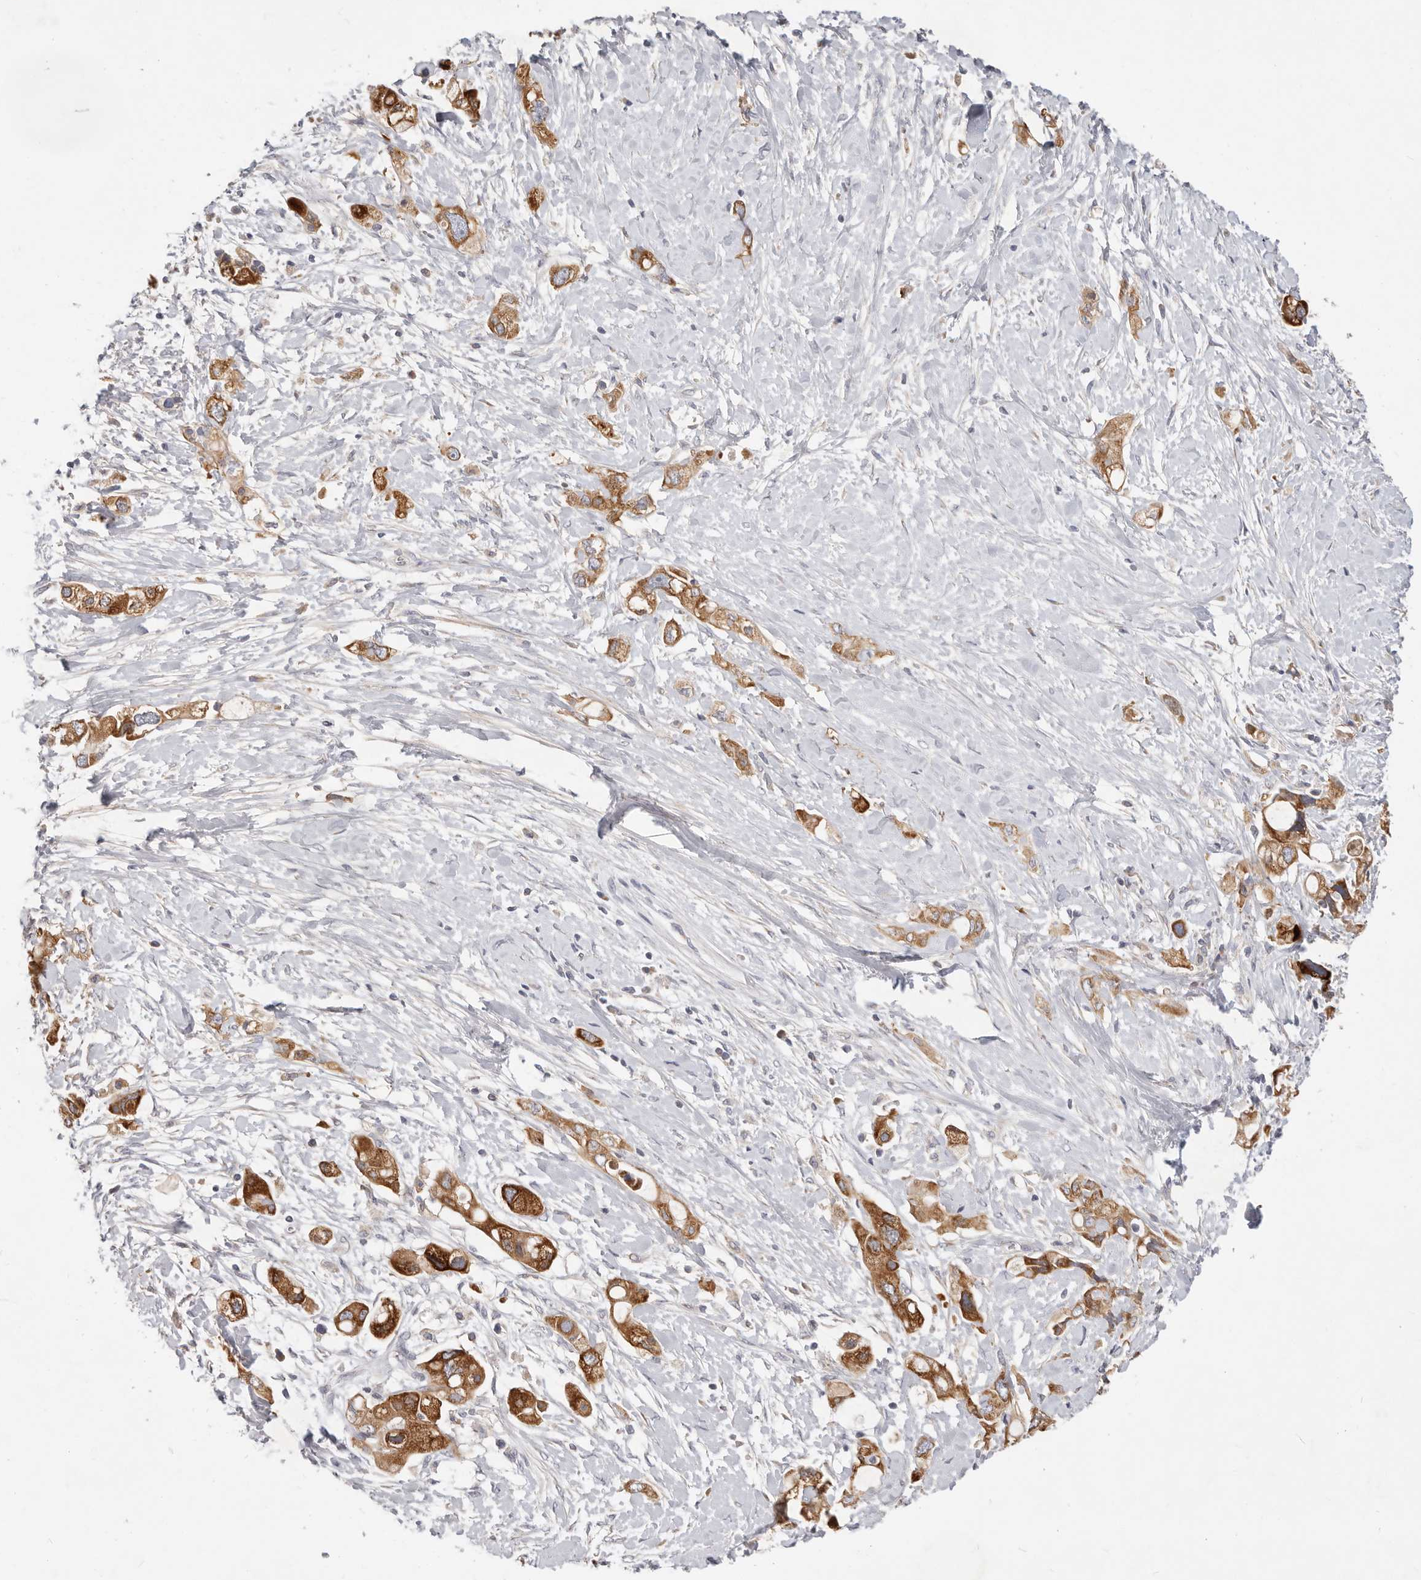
{"staining": {"intensity": "strong", "quantity": ">75%", "location": "cytoplasmic/membranous"}, "tissue": "pancreatic cancer", "cell_type": "Tumor cells", "image_type": "cancer", "snomed": [{"axis": "morphology", "description": "Adenocarcinoma, NOS"}, {"axis": "topography", "description": "Pancreas"}], "caption": "The image demonstrates a brown stain indicating the presence of a protein in the cytoplasmic/membranous of tumor cells in pancreatic cancer. Immunohistochemistry stains the protein in brown and the nuclei are stained blue.", "gene": "TFB2M", "patient": {"sex": "female", "age": 56}}